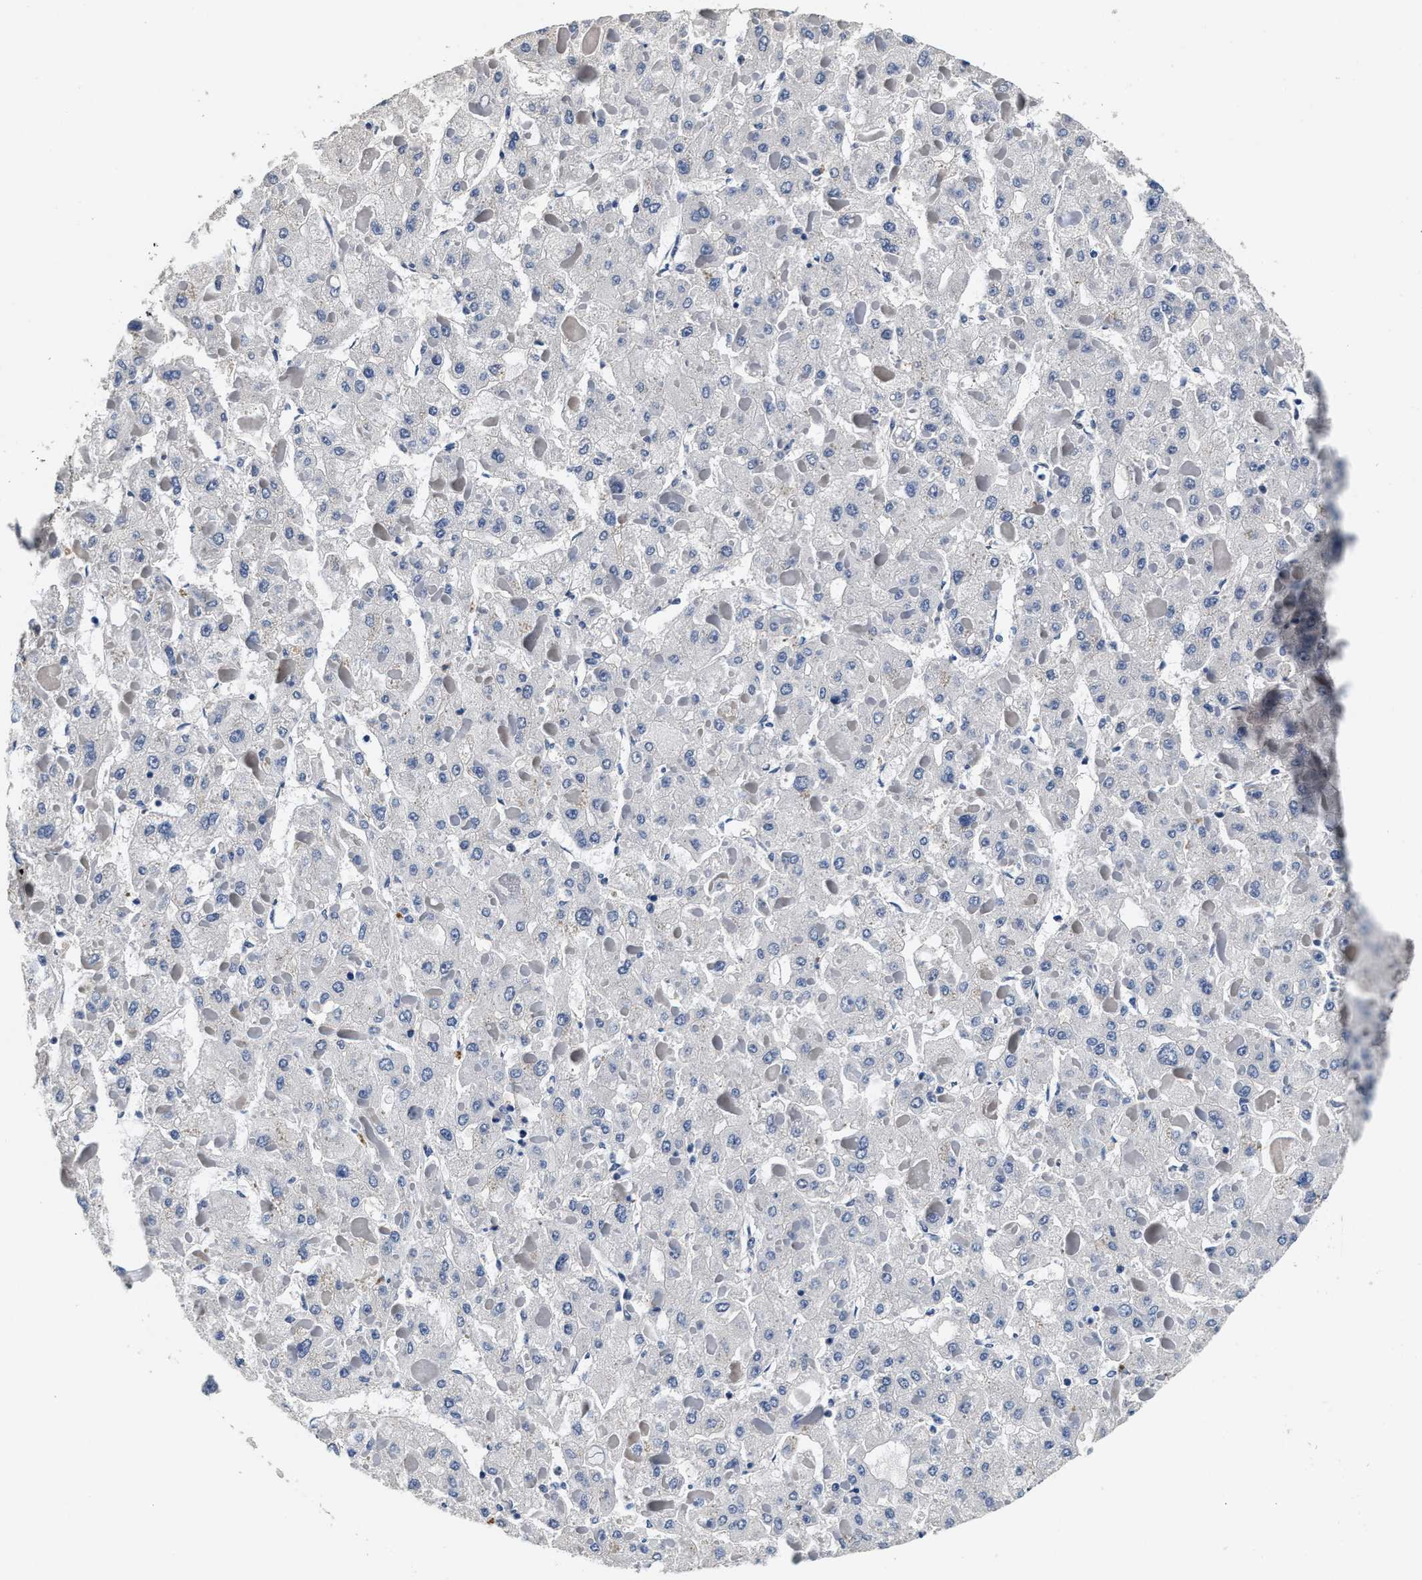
{"staining": {"intensity": "negative", "quantity": "none", "location": "none"}, "tissue": "liver cancer", "cell_type": "Tumor cells", "image_type": "cancer", "snomed": [{"axis": "morphology", "description": "Carcinoma, Hepatocellular, NOS"}, {"axis": "topography", "description": "Liver"}], "caption": "IHC of human liver hepatocellular carcinoma shows no positivity in tumor cells.", "gene": "ANKIB1", "patient": {"sex": "female", "age": 73}}